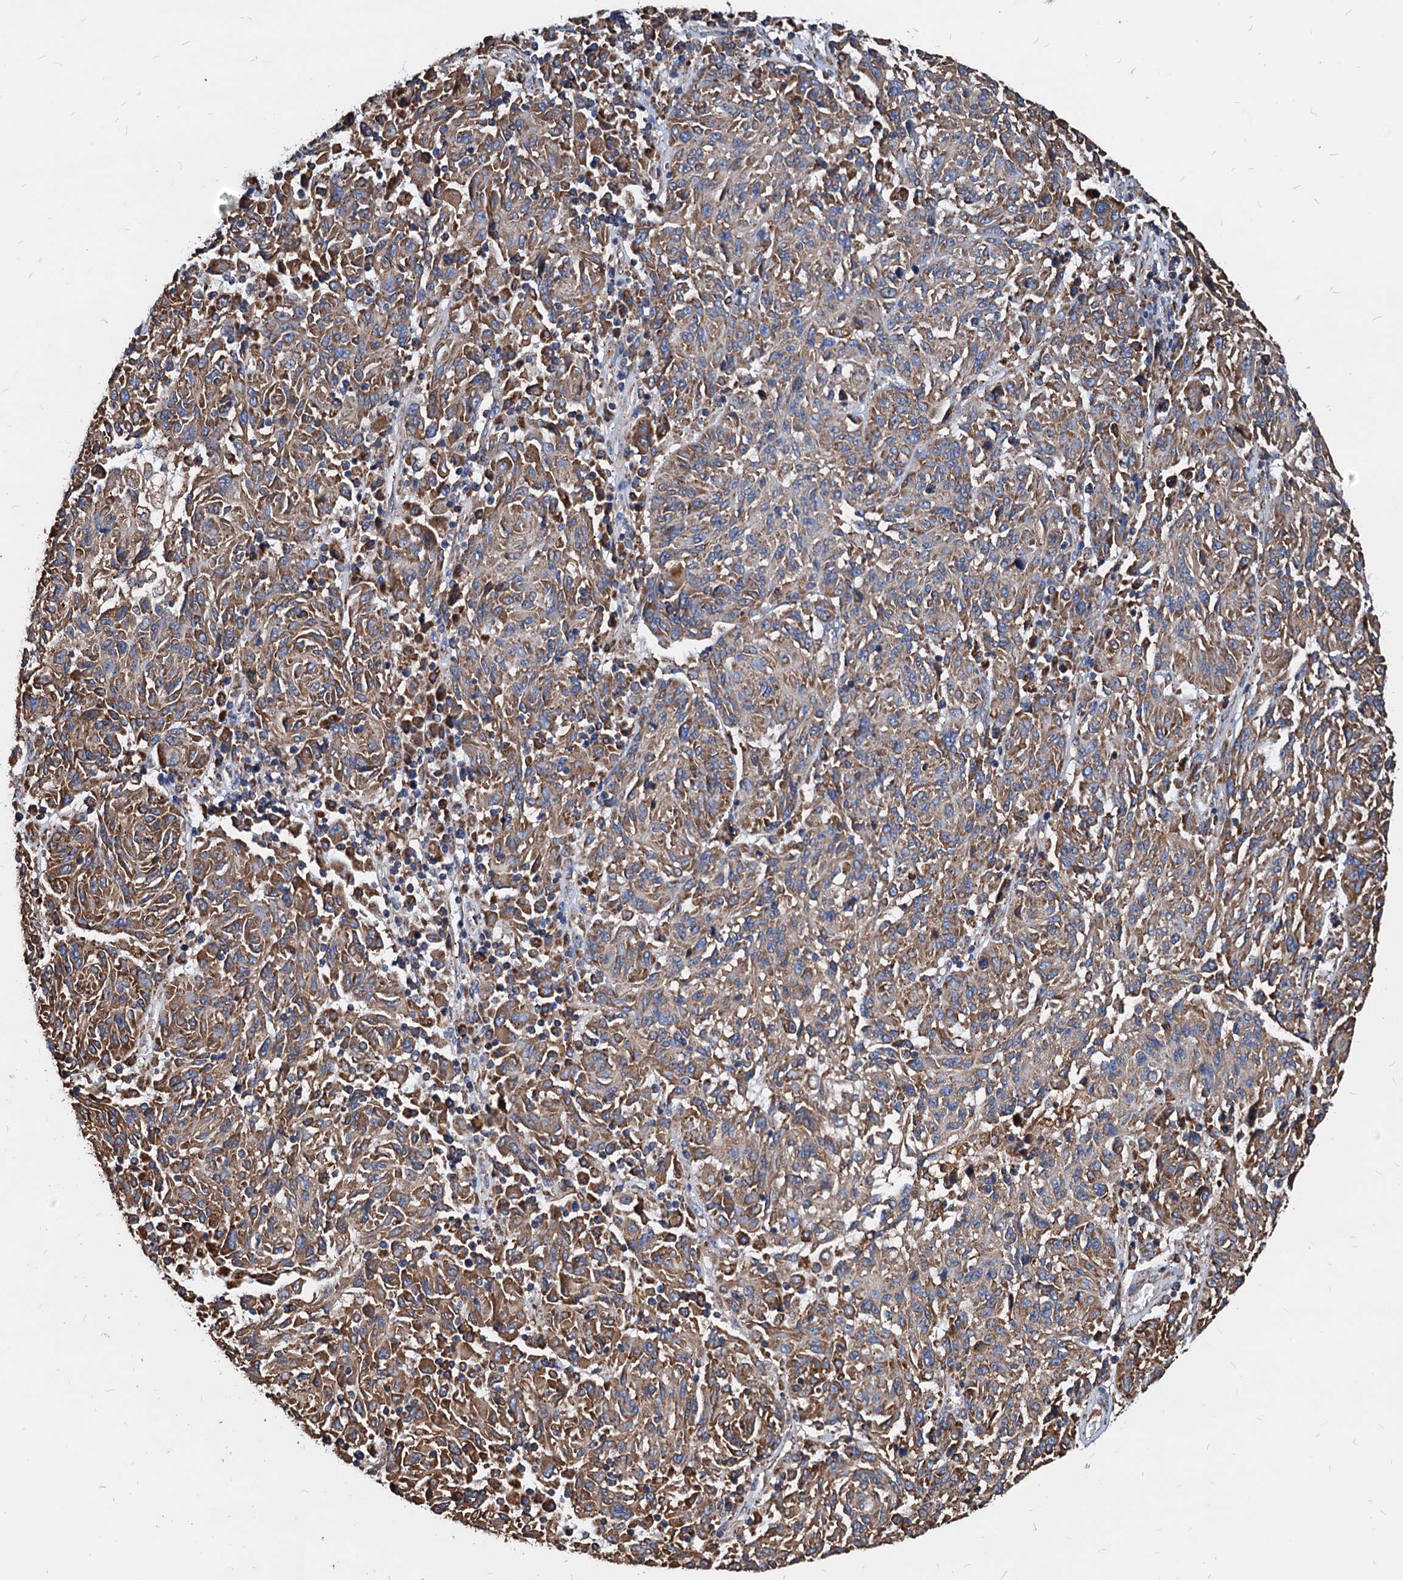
{"staining": {"intensity": "moderate", "quantity": ">75%", "location": "cytoplasmic/membranous"}, "tissue": "melanoma", "cell_type": "Tumor cells", "image_type": "cancer", "snomed": [{"axis": "morphology", "description": "Malignant melanoma, NOS"}, {"axis": "topography", "description": "Skin"}], "caption": "A high-resolution photomicrograph shows immunohistochemistry (IHC) staining of melanoma, which shows moderate cytoplasmic/membranous staining in about >75% of tumor cells. (Brightfield microscopy of DAB IHC at high magnification).", "gene": "HSPA5", "patient": {"sex": "male", "age": 53}}